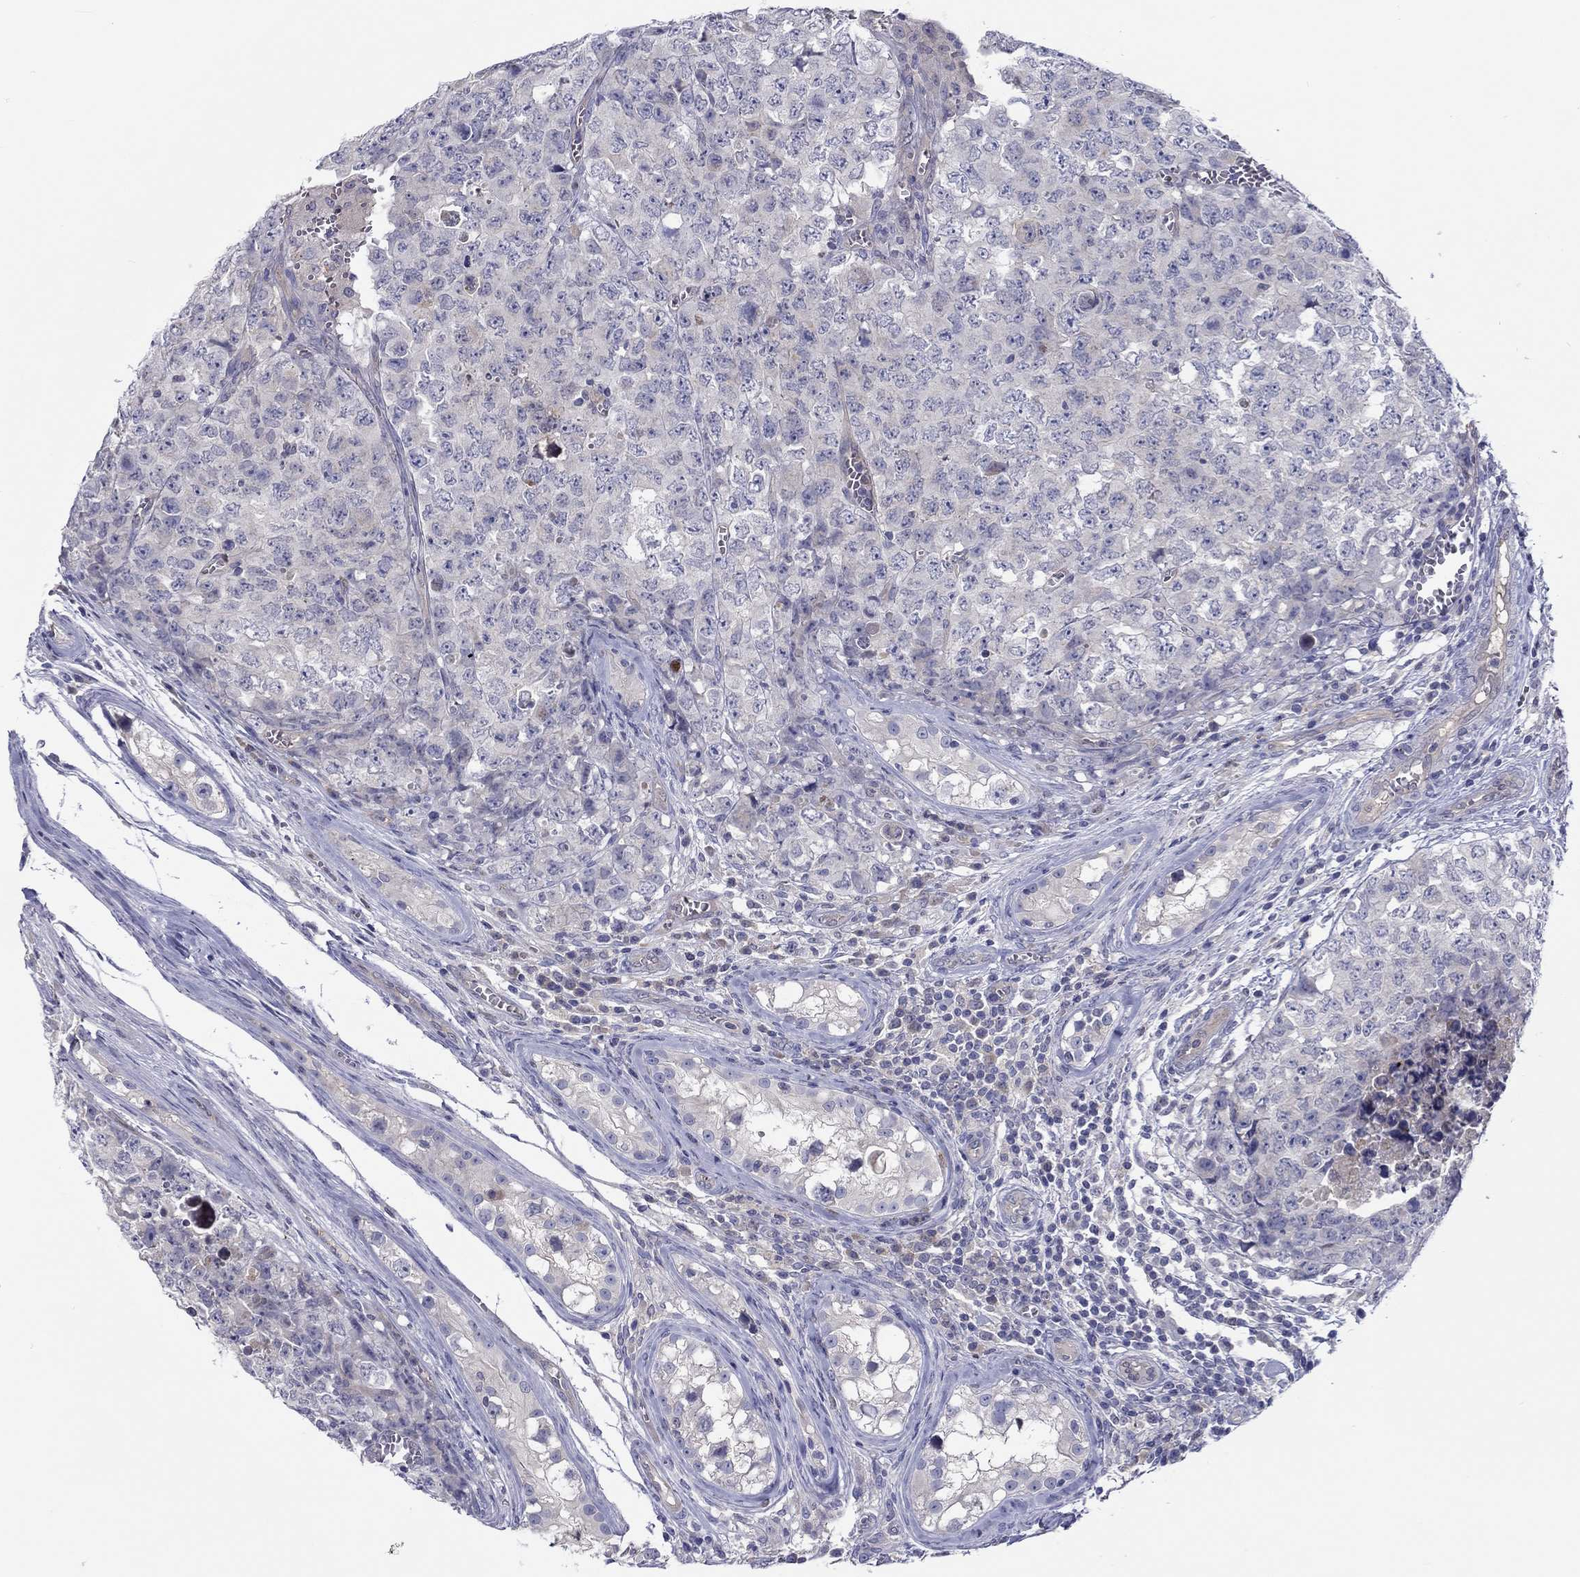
{"staining": {"intensity": "negative", "quantity": "none", "location": "none"}, "tissue": "testis cancer", "cell_type": "Tumor cells", "image_type": "cancer", "snomed": [{"axis": "morphology", "description": "Carcinoma, Embryonal, NOS"}, {"axis": "topography", "description": "Testis"}], "caption": "Protein analysis of testis cancer (embryonal carcinoma) reveals no significant positivity in tumor cells.", "gene": "ABCG4", "patient": {"sex": "male", "age": 23}}